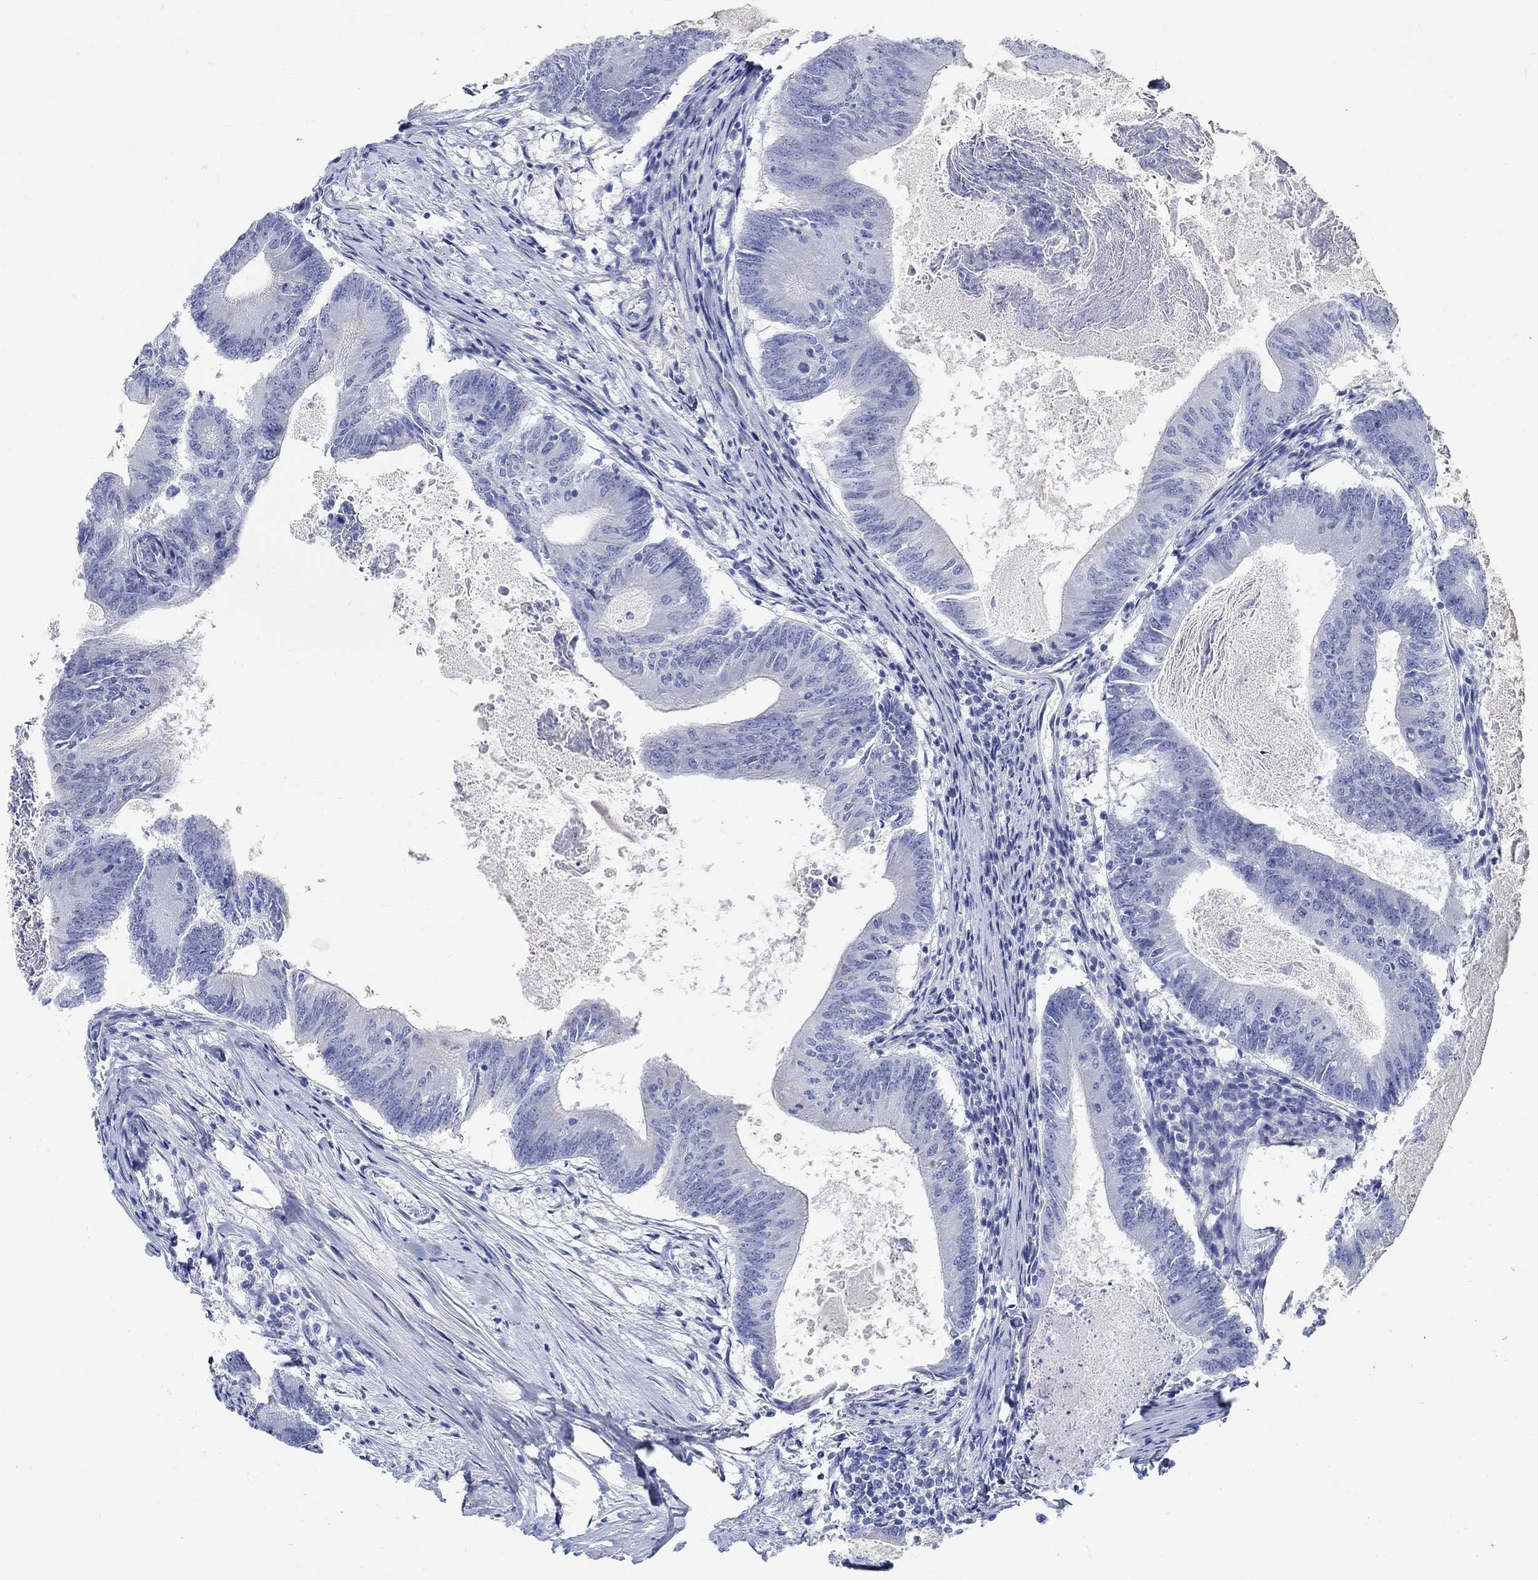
{"staining": {"intensity": "negative", "quantity": "none", "location": "none"}, "tissue": "colorectal cancer", "cell_type": "Tumor cells", "image_type": "cancer", "snomed": [{"axis": "morphology", "description": "Adenocarcinoma, NOS"}, {"axis": "topography", "description": "Colon"}], "caption": "A histopathology image of human colorectal cancer is negative for staining in tumor cells.", "gene": "RBM20", "patient": {"sex": "female", "age": 70}}